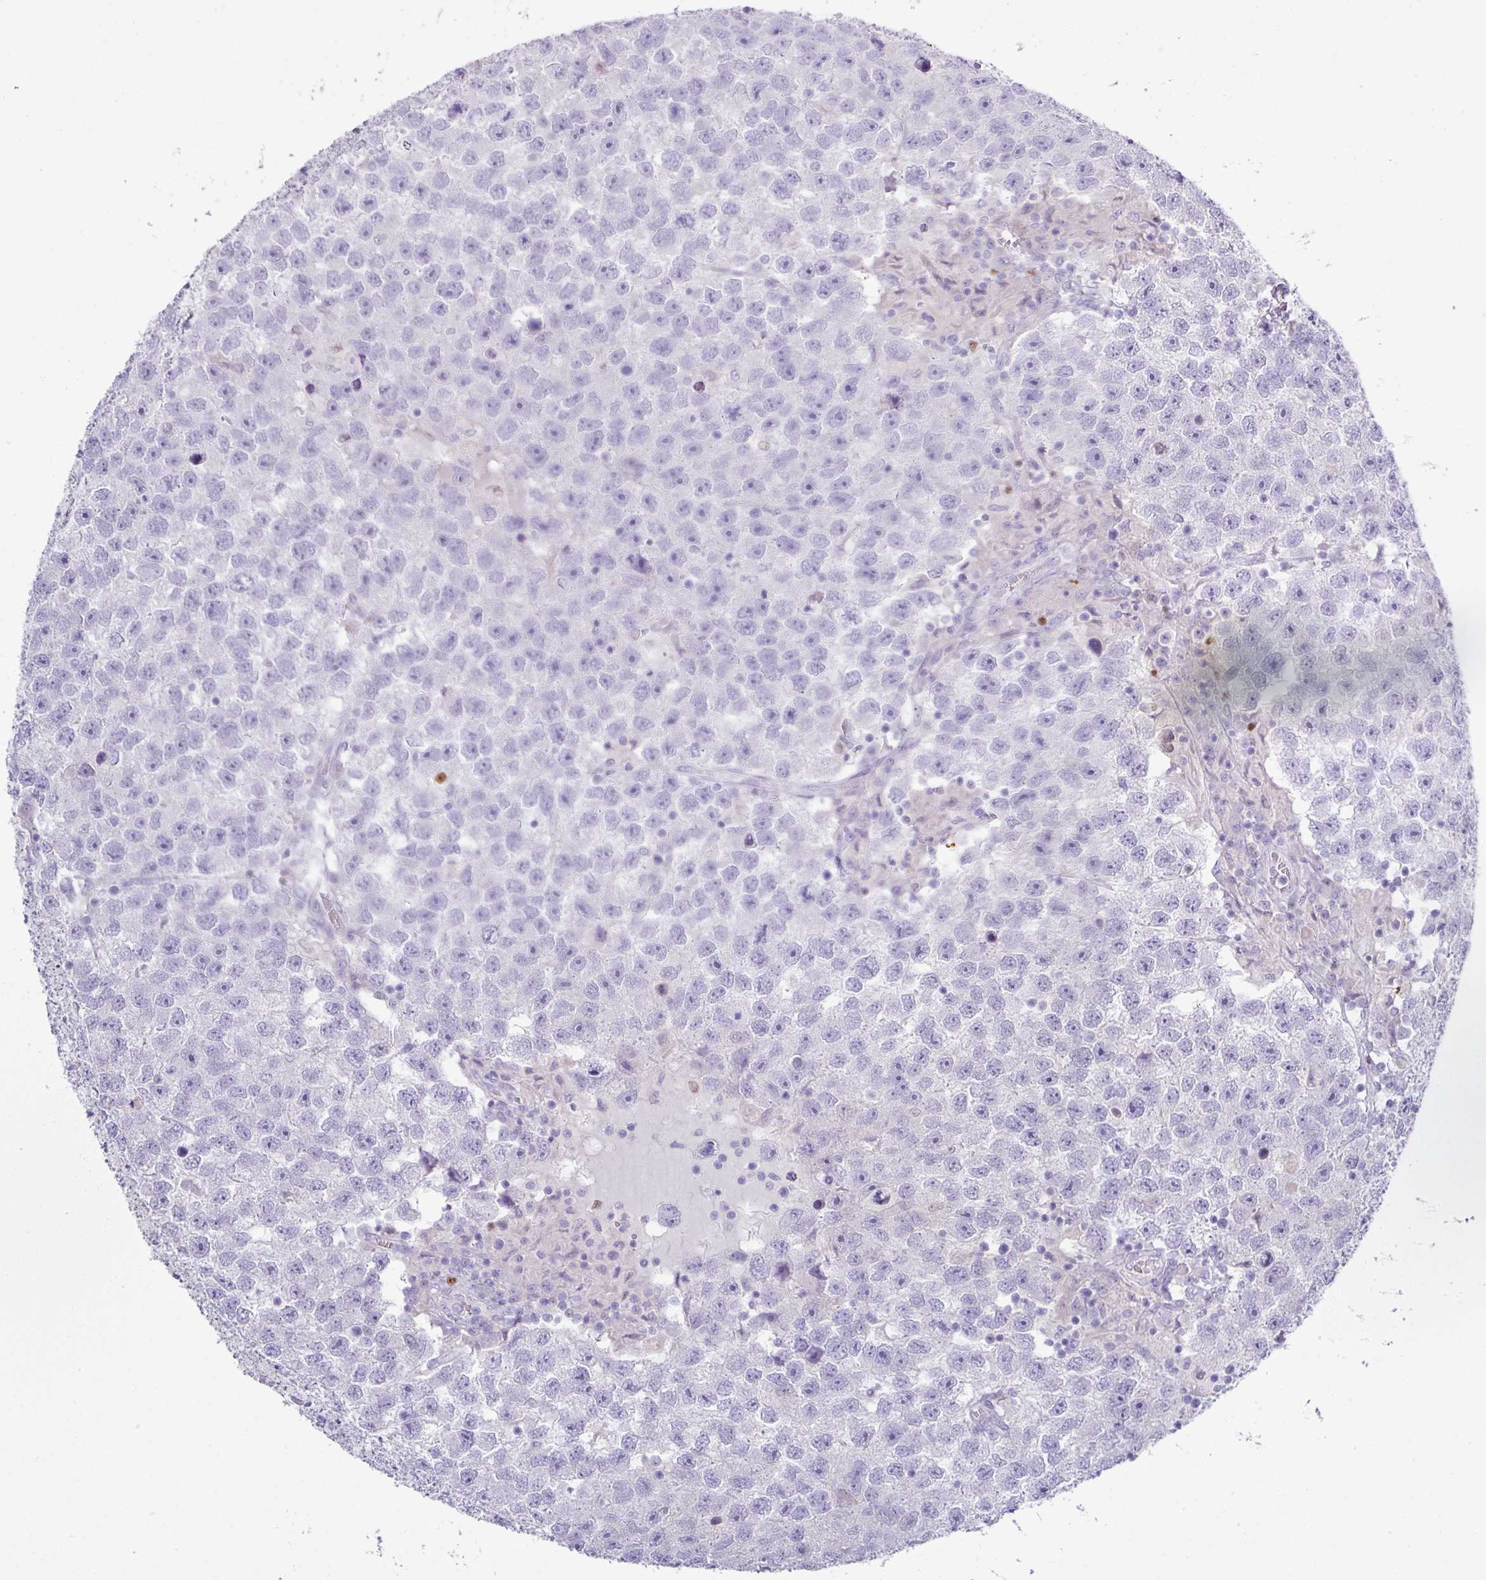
{"staining": {"intensity": "negative", "quantity": "none", "location": "none"}, "tissue": "testis cancer", "cell_type": "Tumor cells", "image_type": "cancer", "snomed": [{"axis": "morphology", "description": "Seminoma, NOS"}, {"axis": "topography", "description": "Testis"}], "caption": "A high-resolution photomicrograph shows IHC staining of testis cancer (seminoma), which shows no significant staining in tumor cells. (Brightfield microscopy of DAB (3,3'-diaminobenzidine) IHC at high magnification).", "gene": "BCL11A", "patient": {"sex": "male", "age": 26}}